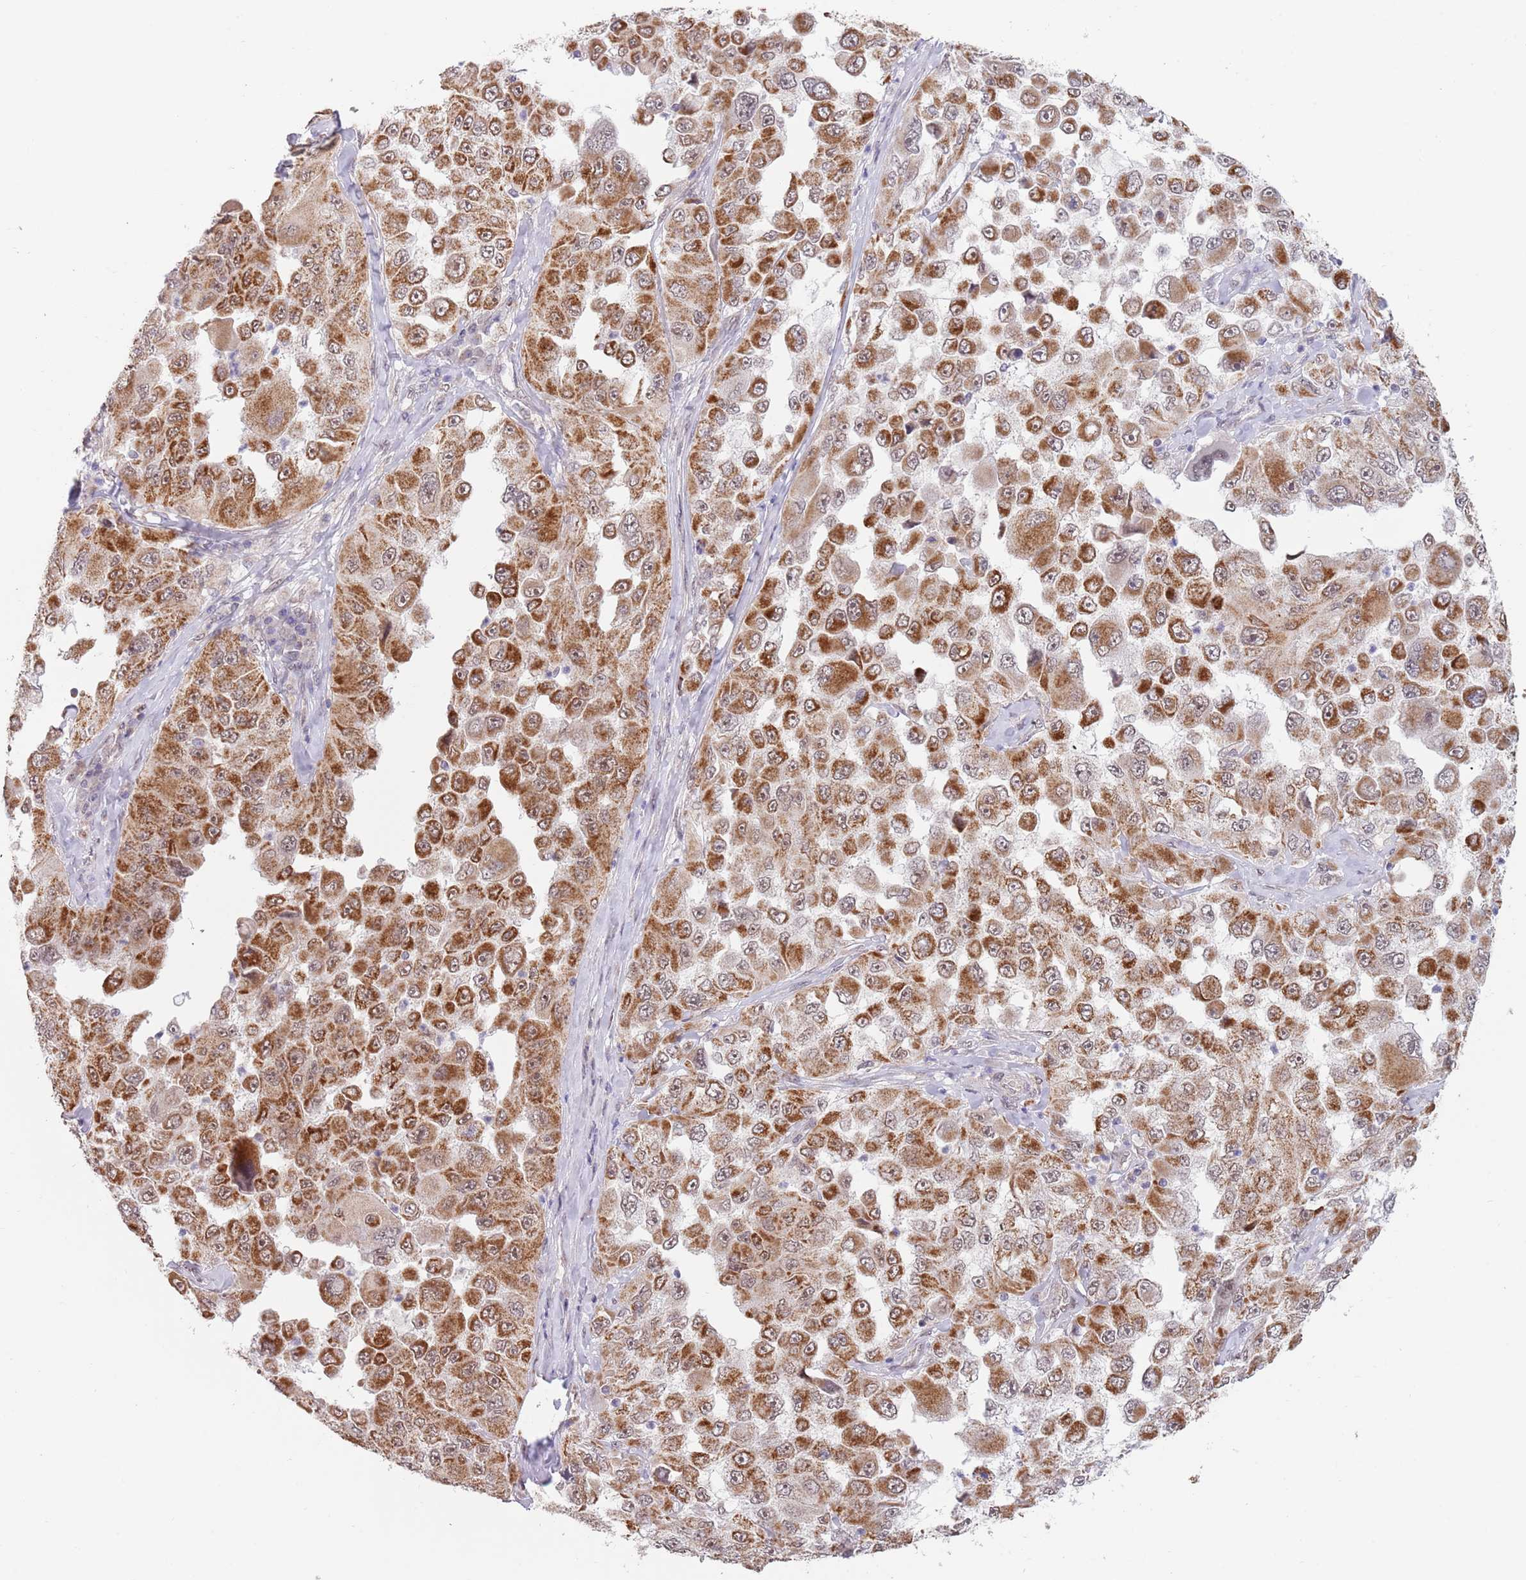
{"staining": {"intensity": "strong", "quantity": ">75%", "location": "cytoplasmic/membranous"}, "tissue": "melanoma", "cell_type": "Tumor cells", "image_type": "cancer", "snomed": [{"axis": "morphology", "description": "Malignant melanoma, Metastatic site"}, {"axis": "topography", "description": "Lymph node"}], "caption": "Brown immunohistochemical staining in human malignant melanoma (metastatic site) demonstrates strong cytoplasmic/membranous staining in approximately >75% of tumor cells.", "gene": "UQCC3", "patient": {"sex": "male", "age": 62}}